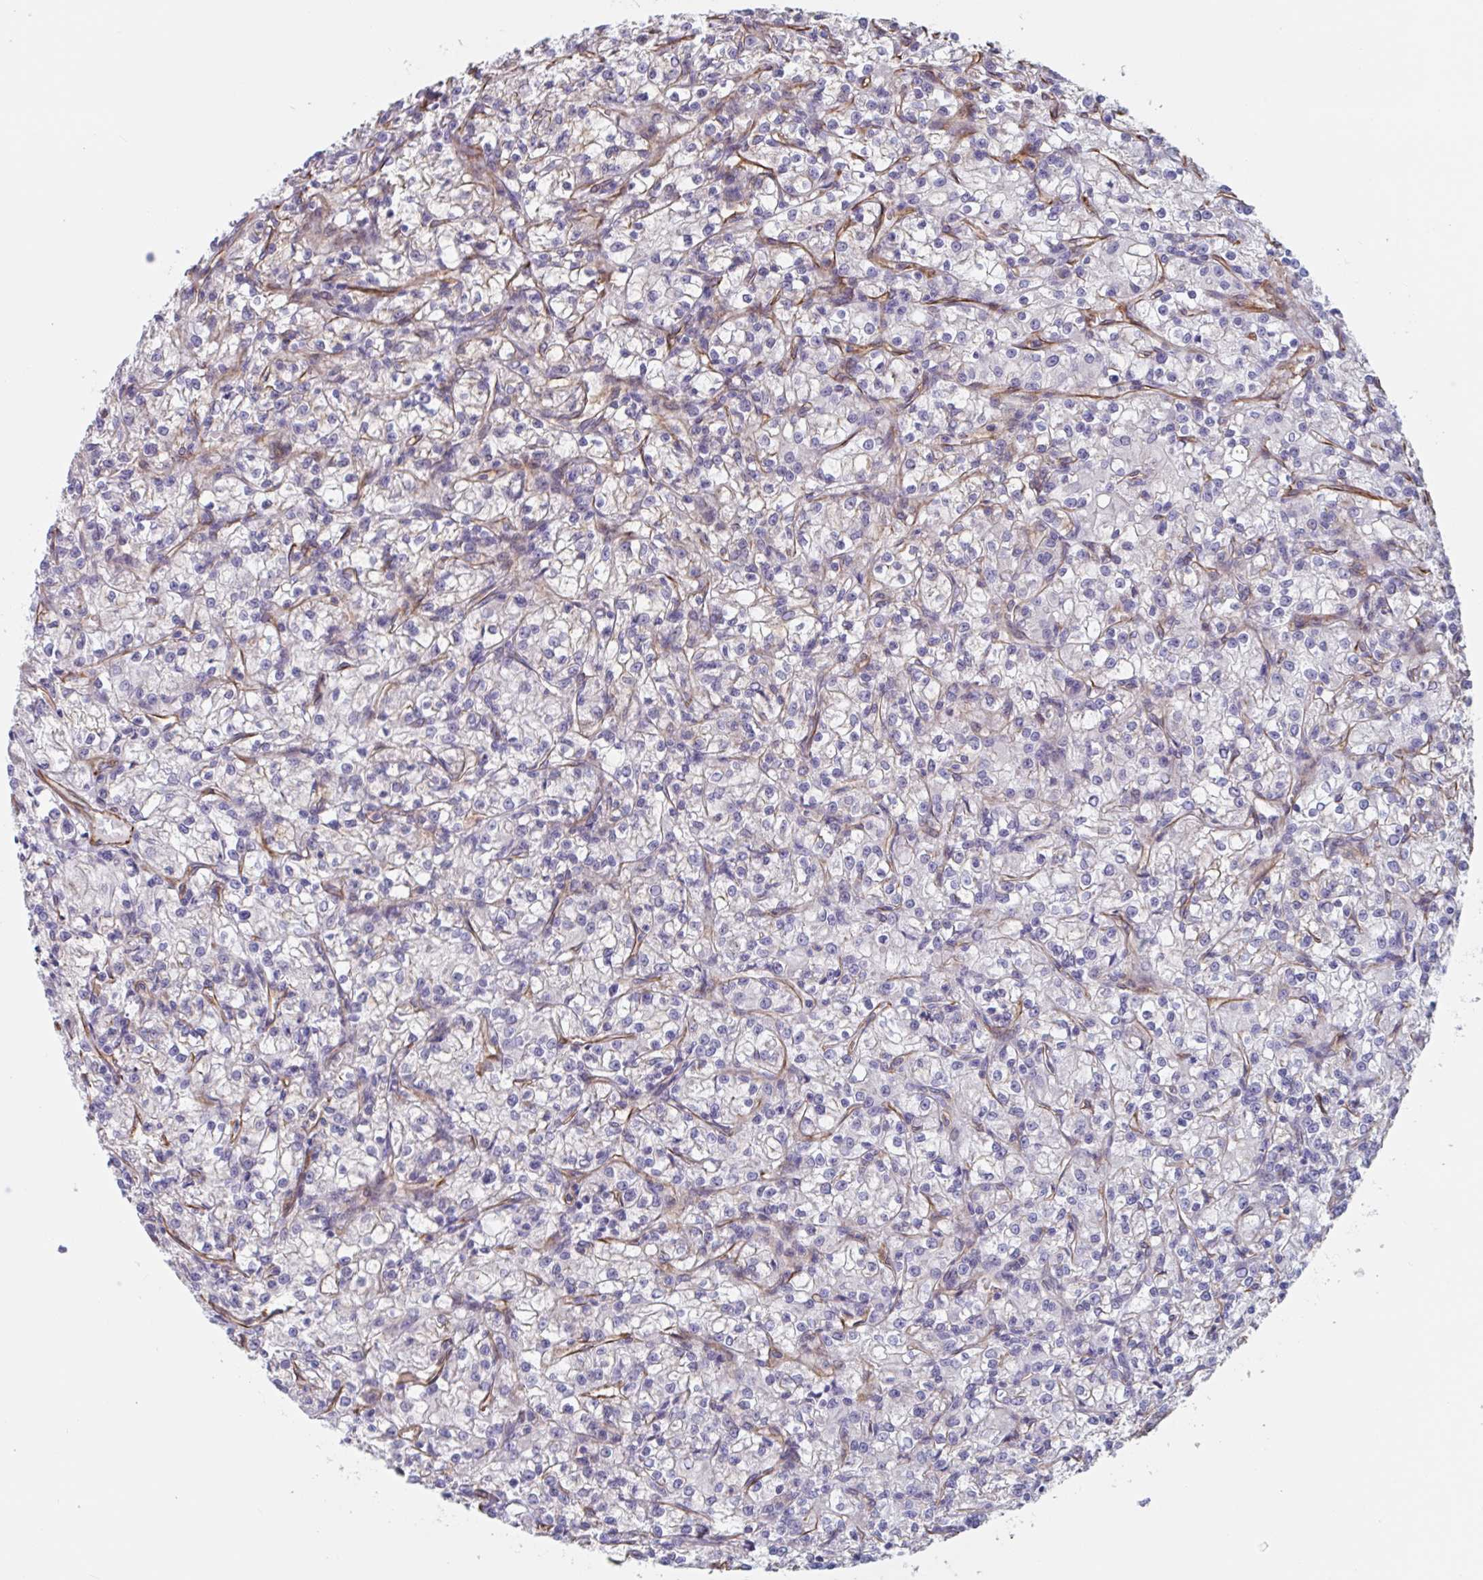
{"staining": {"intensity": "negative", "quantity": "none", "location": "none"}, "tissue": "renal cancer", "cell_type": "Tumor cells", "image_type": "cancer", "snomed": [{"axis": "morphology", "description": "Adenocarcinoma, NOS"}, {"axis": "topography", "description": "Kidney"}], "caption": "A high-resolution histopathology image shows IHC staining of renal cancer (adenocarcinoma), which shows no significant expression in tumor cells.", "gene": "CITED4", "patient": {"sex": "female", "age": 59}}